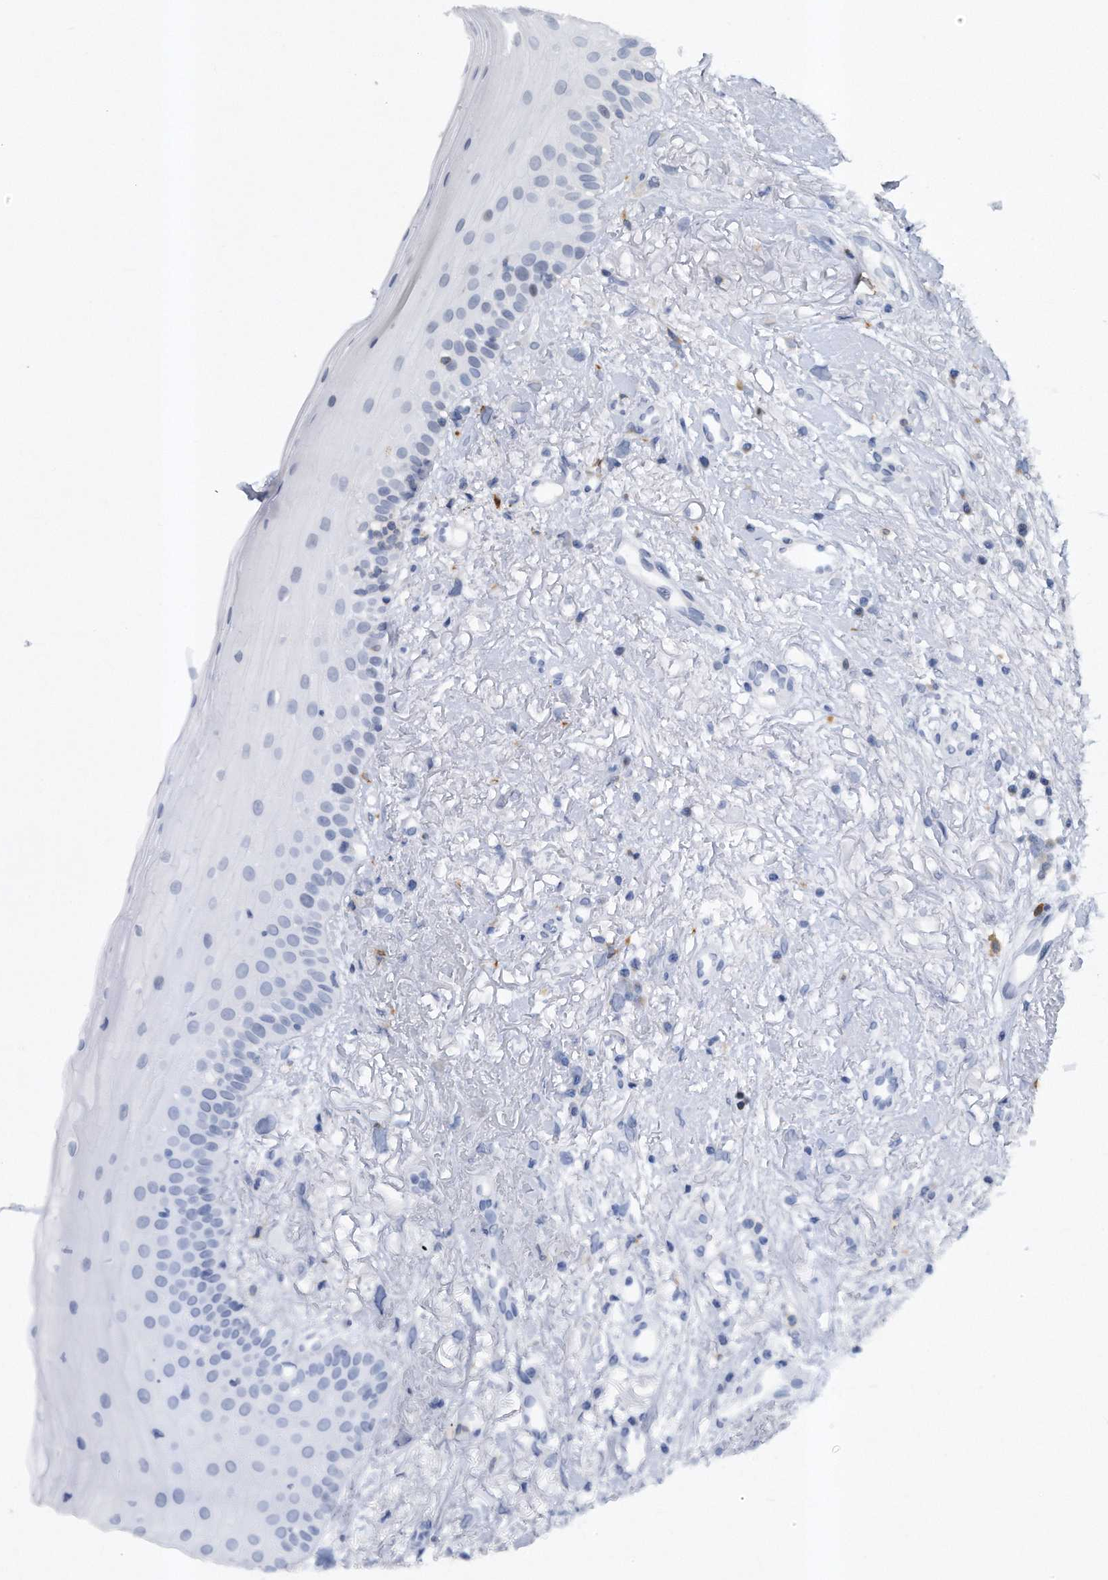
{"staining": {"intensity": "moderate", "quantity": "<25%", "location": "nuclear"}, "tissue": "oral mucosa", "cell_type": "Squamous epithelial cells", "image_type": "normal", "snomed": [{"axis": "morphology", "description": "Normal tissue, NOS"}, {"axis": "topography", "description": "Oral tissue"}], "caption": "This micrograph exhibits normal oral mucosa stained with immunohistochemistry (IHC) to label a protein in brown. The nuclear of squamous epithelial cells show moderate positivity for the protein. Nuclei are counter-stained blue.", "gene": "PGBD2", "patient": {"sex": "female", "age": 63}}